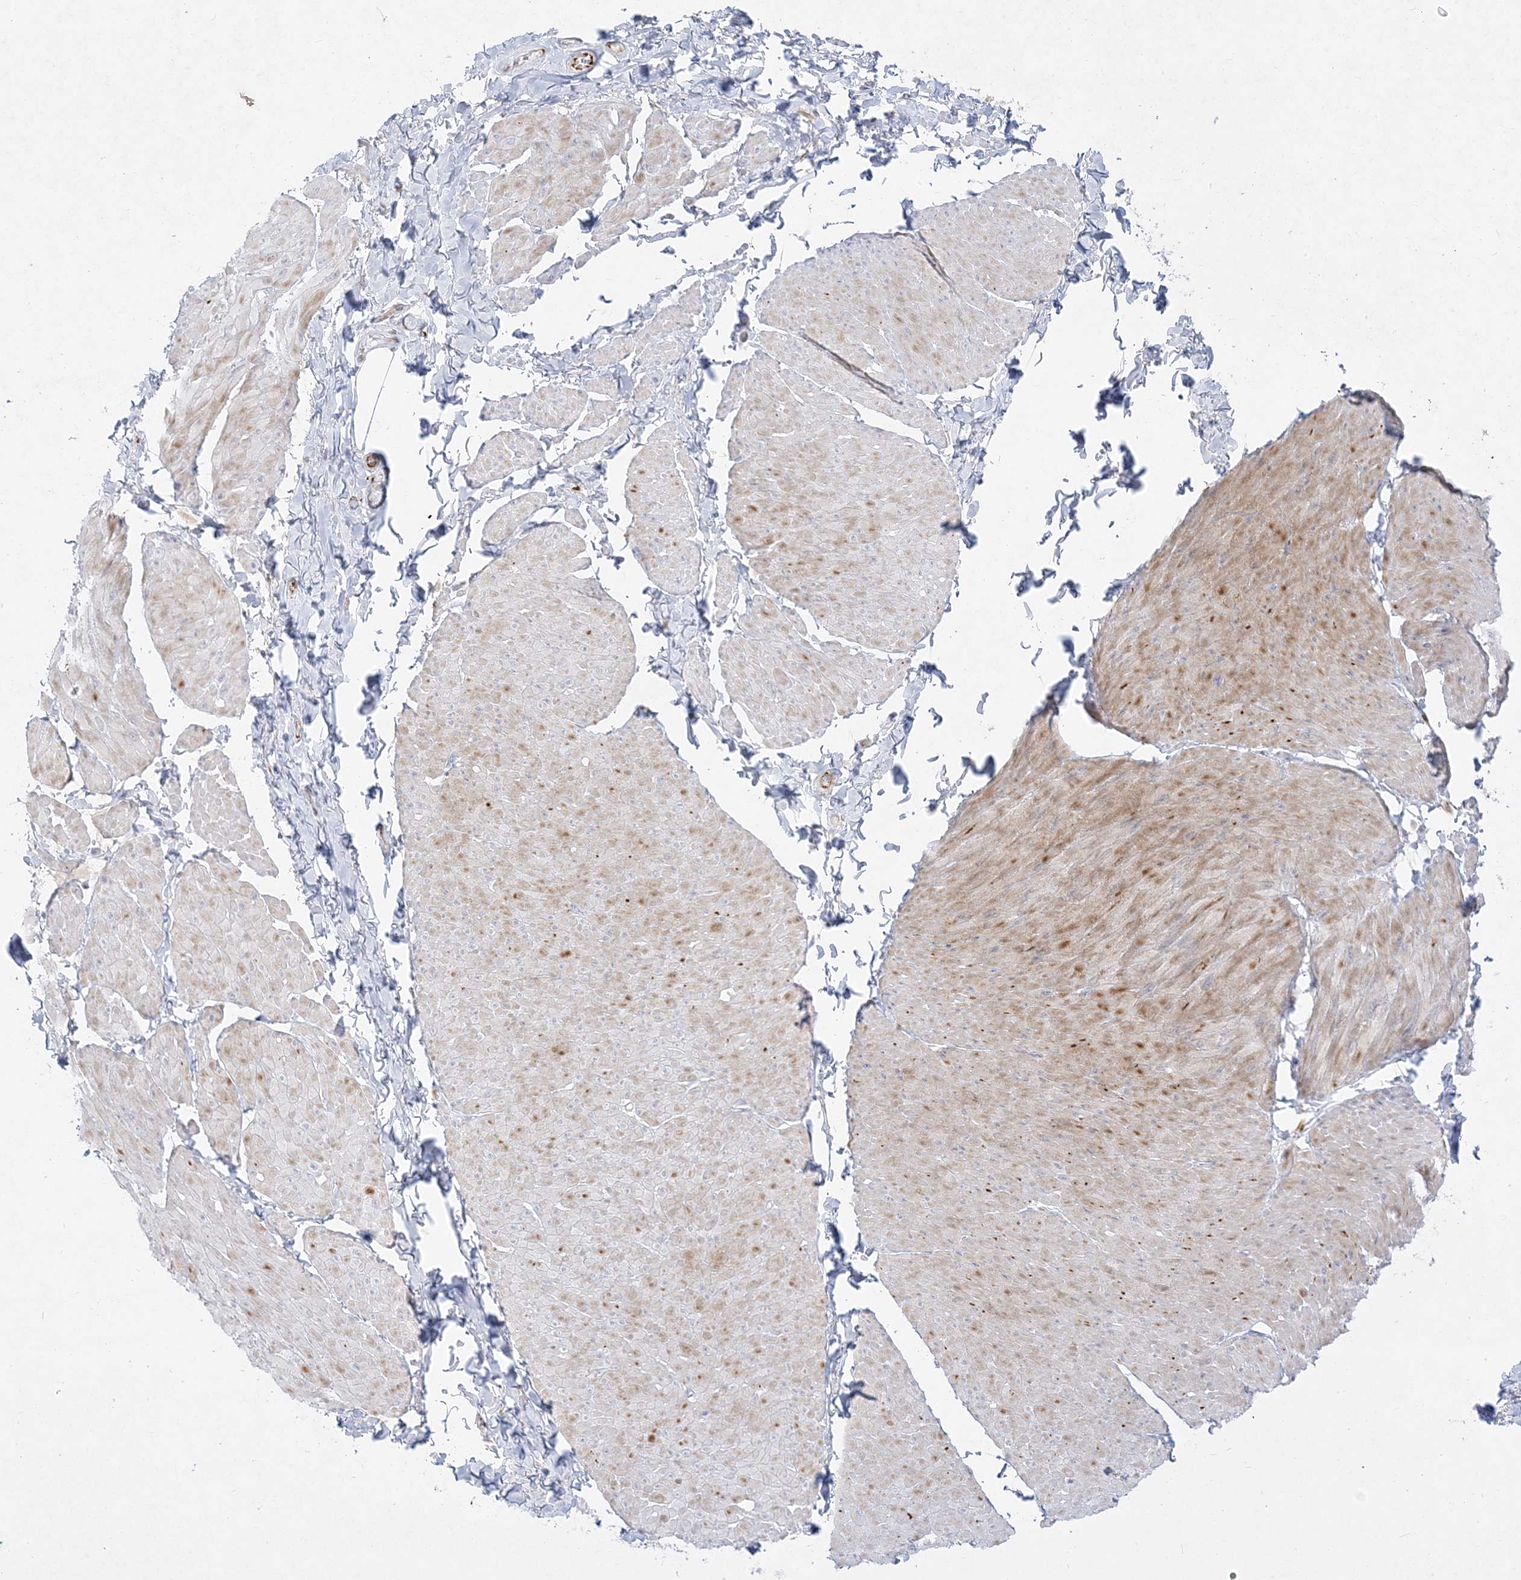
{"staining": {"intensity": "moderate", "quantity": "<25%", "location": "cytoplasmic/membranous"}, "tissue": "smooth muscle", "cell_type": "Smooth muscle cells", "image_type": "normal", "snomed": [{"axis": "morphology", "description": "Urothelial carcinoma, High grade"}, {"axis": "topography", "description": "Urinary bladder"}], "caption": "Protein staining shows moderate cytoplasmic/membranous staining in about <25% of smooth muscle cells in normal smooth muscle. The staining was performed using DAB (3,3'-diaminobenzidine), with brown indicating positive protein expression. Nuclei are stained blue with hematoxylin.", "gene": "GPAT2", "patient": {"sex": "male", "age": 46}}